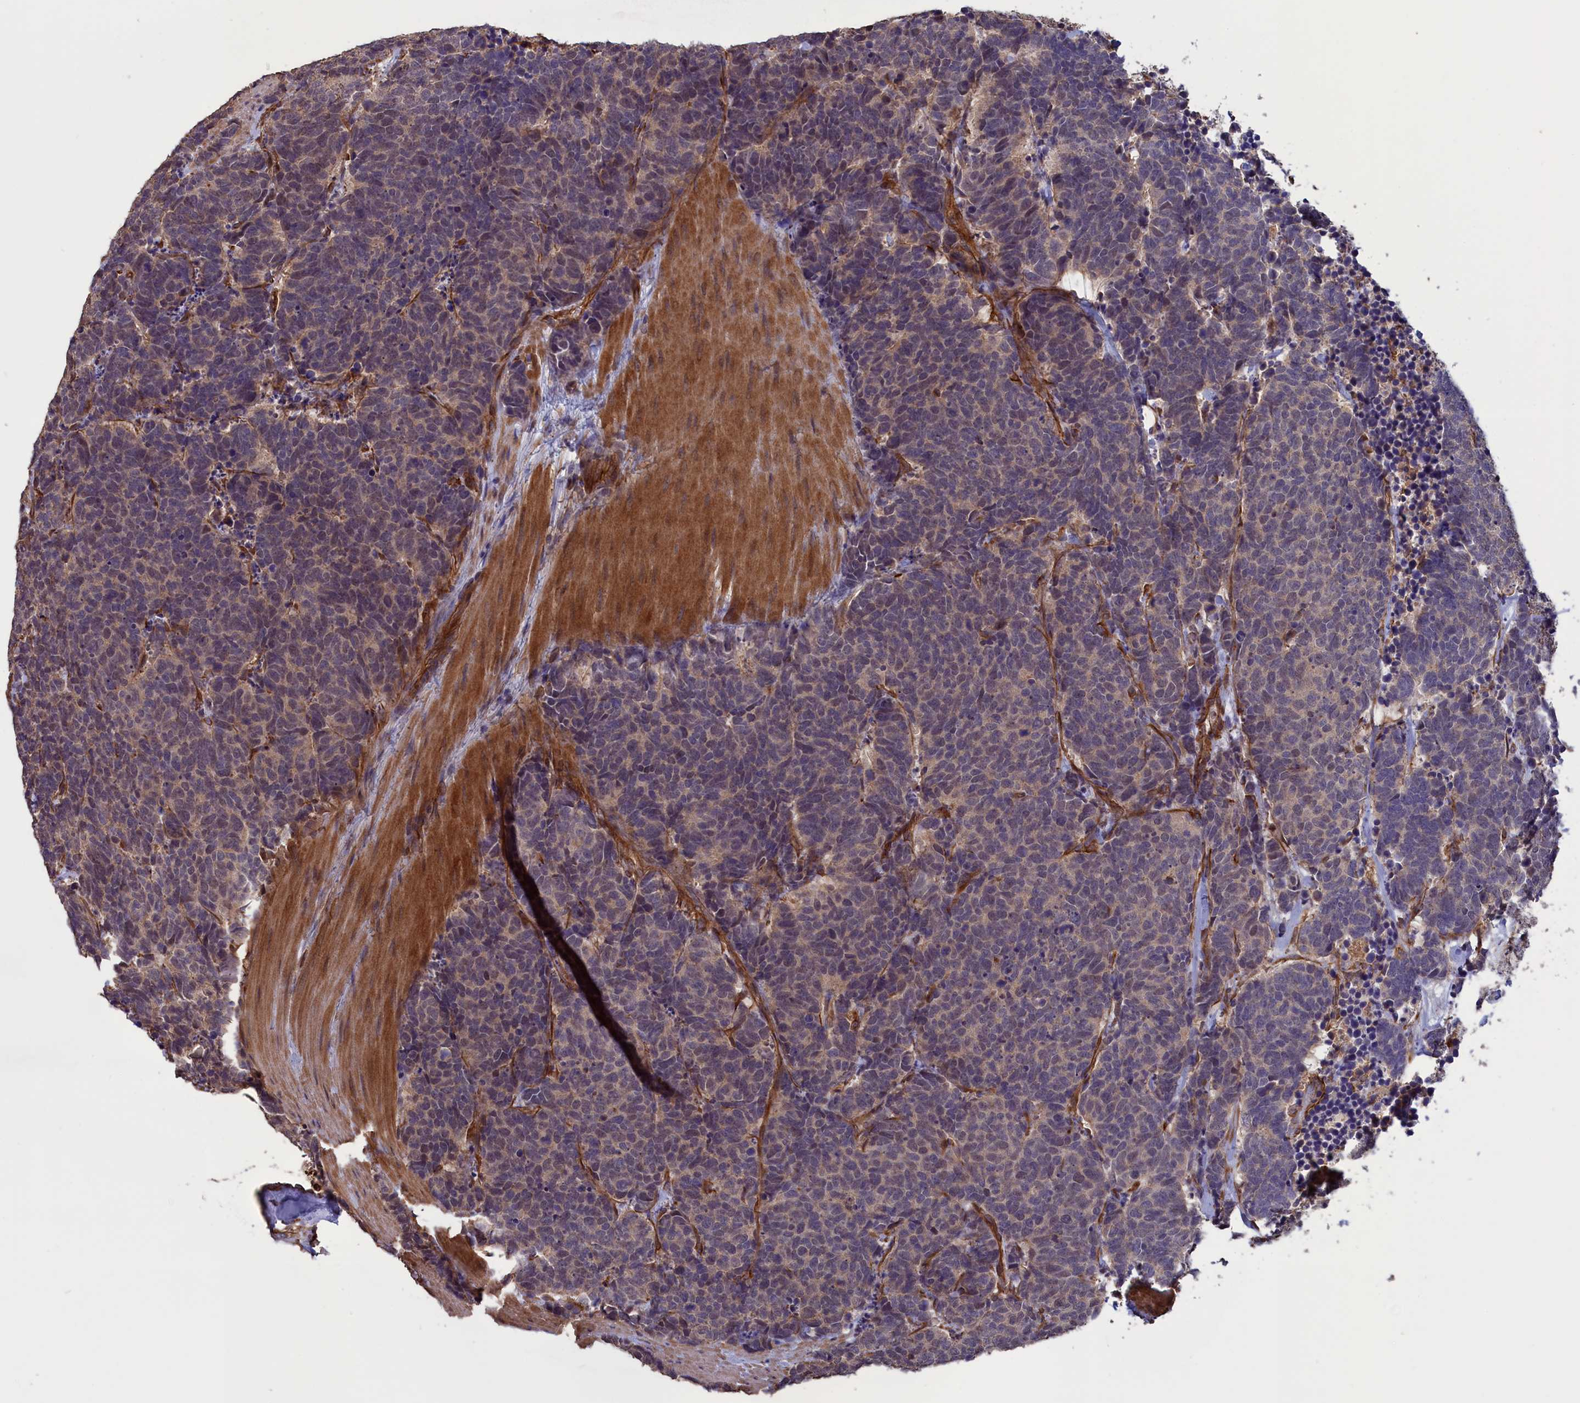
{"staining": {"intensity": "negative", "quantity": "none", "location": "none"}, "tissue": "carcinoid", "cell_type": "Tumor cells", "image_type": "cancer", "snomed": [{"axis": "morphology", "description": "Carcinoma, NOS"}, {"axis": "morphology", "description": "Carcinoid, malignant, NOS"}, {"axis": "topography", "description": "Urinary bladder"}], "caption": "DAB immunohistochemical staining of carcinoma reveals no significant staining in tumor cells. (DAB (3,3'-diaminobenzidine) IHC with hematoxylin counter stain).", "gene": "DAPK3", "patient": {"sex": "male", "age": 57}}